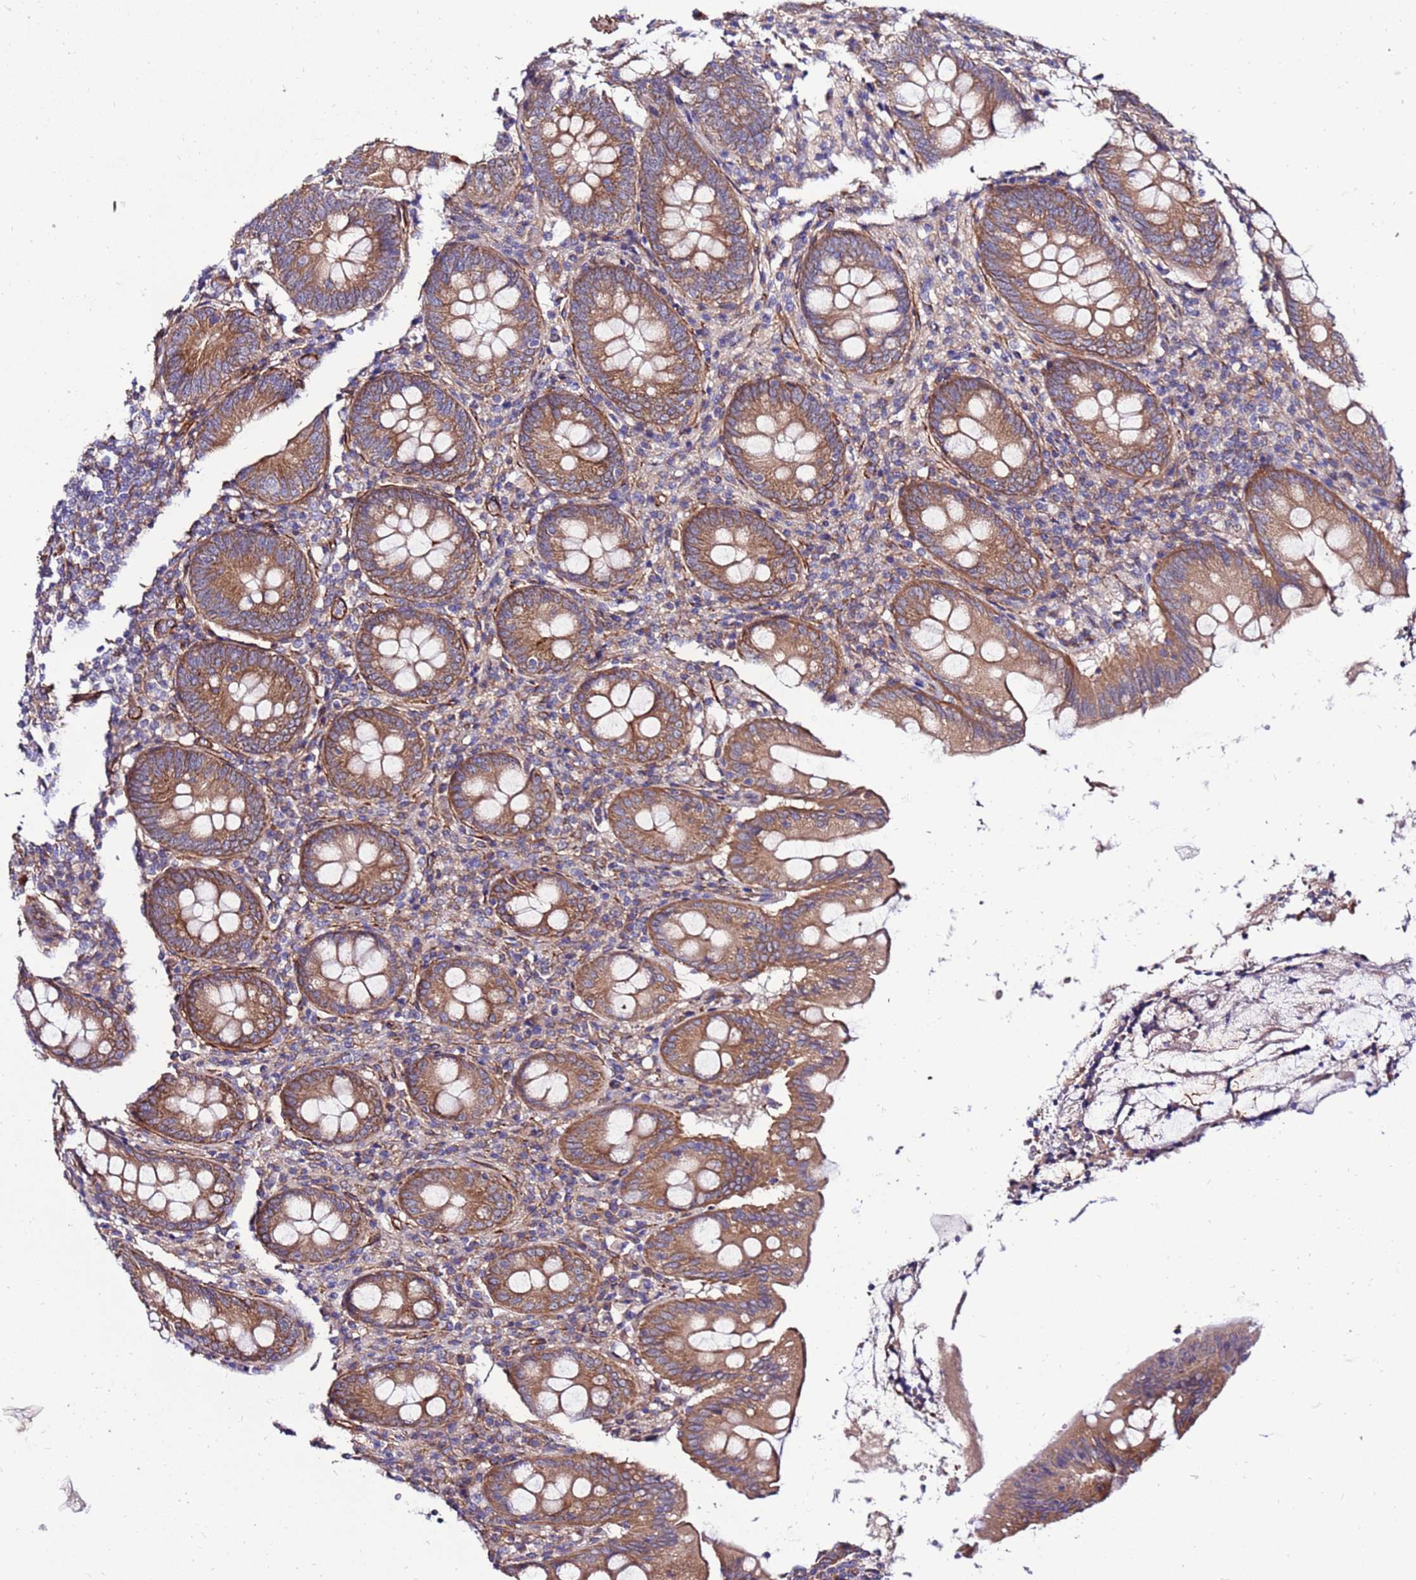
{"staining": {"intensity": "moderate", "quantity": ">75%", "location": "cytoplasmic/membranous"}, "tissue": "appendix", "cell_type": "Glandular cells", "image_type": "normal", "snomed": [{"axis": "morphology", "description": "Normal tissue, NOS"}, {"axis": "topography", "description": "Appendix"}], "caption": "Immunohistochemical staining of unremarkable appendix exhibits moderate cytoplasmic/membranous protein staining in approximately >75% of glandular cells. The staining was performed using DAB (3,3'-diaminobenzidine), with brown indicating positive protein expression. Nuclei are stained blue with hematoxylin.", "gene": "EI24", "patient": {"sex": "female", "age": 54}}